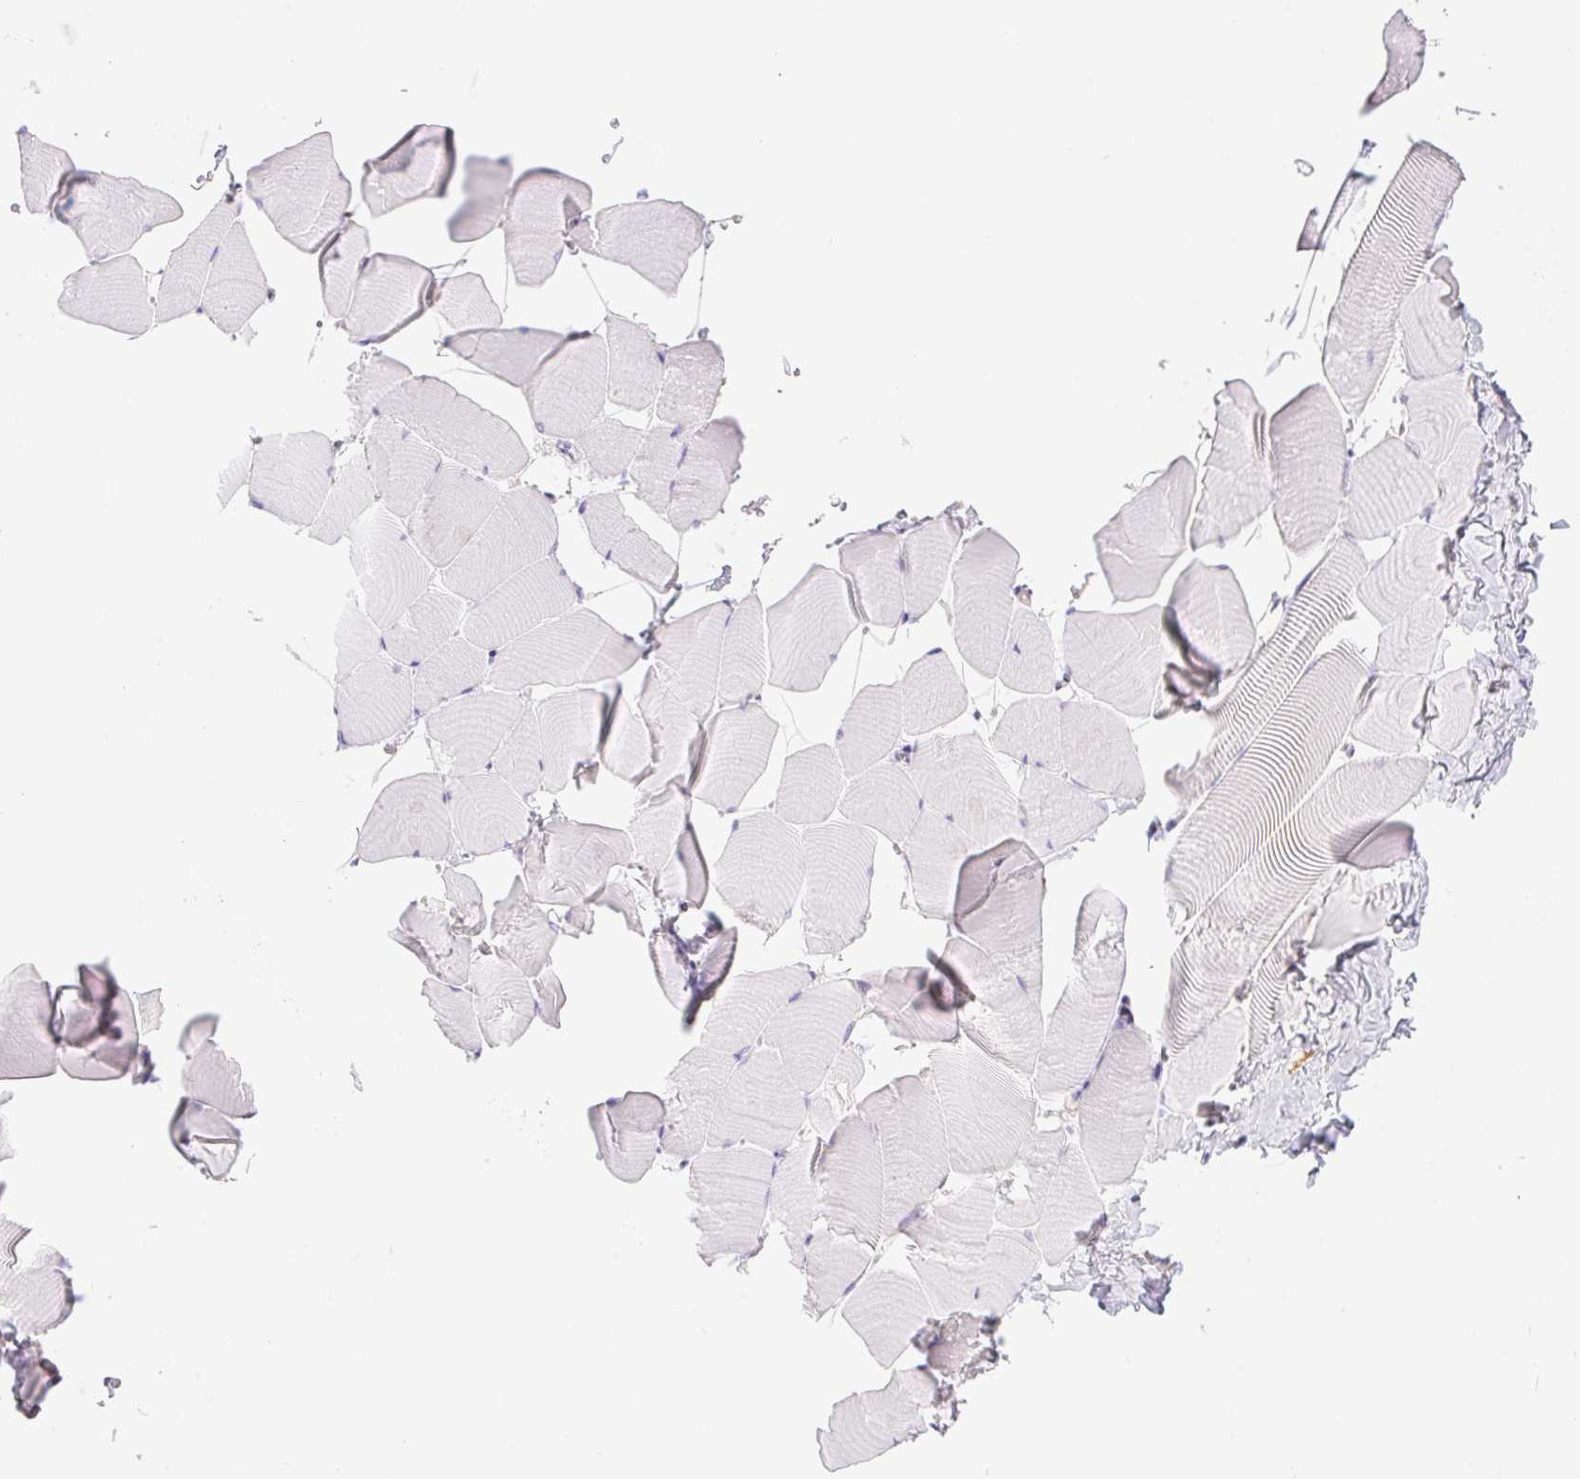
{"staining": {"intensity": "negative", "quantity": "none", "location": "none"}, "tissue": "skeletal muscle", "cell_type": "Myocytes", "image_type": "normal", "snomed": [{"axis": "morphology", "description": "Normal tissue, NOS"}, {"axis": "topography", "description": "Skeletal muscle"}], "caption": "Myocytes are negative for brown protein staining in benign skeletal muscle.", "gene": "PNLIP", "patient": {"sex": "male", "age": 25}}